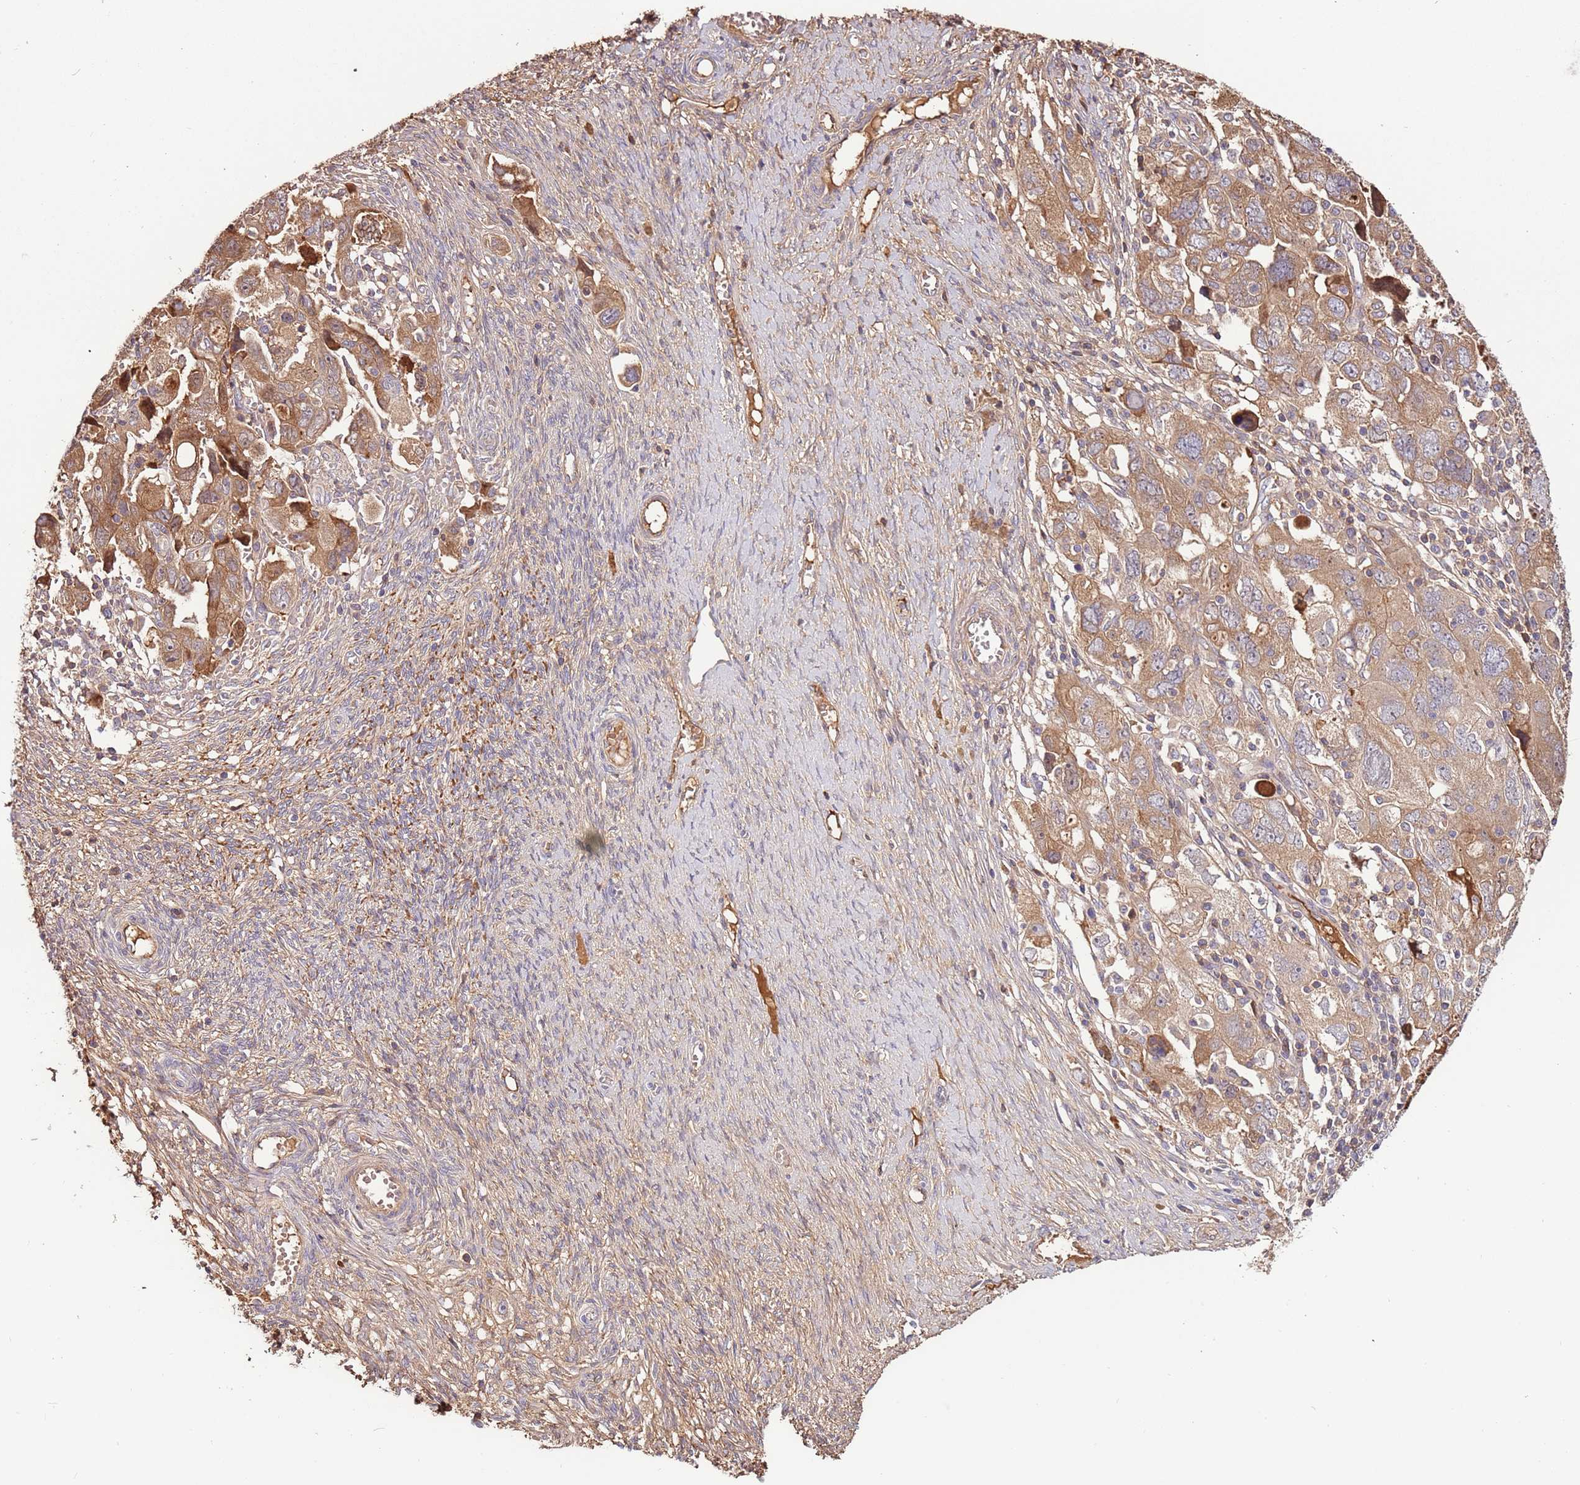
{"staining": {"intensity": "moderate", "quantity": ">75%", "location": "cytoplasmic/membranous"}, "tissue": "ovarian cancer", "cell_type": "Tumor cells", "image_type": "cancer", "snomed": [{"axis": "morphology", "description": "Carcinoma, NOS"}, {"axis": "morphology", "description": "Cystadenocarcinoma, serous, NOS"}, {"axis": "topography", "description": "Ovary"}], "caption": "Immunohistochemistry (IHC) photomicrograph of neoplastic tissue: ovarian cancer (carcinoma) stained using IHC shows medium levels of moderate protein expression localized specifically in the cytoplasmic/membranous of tumor cells, appearing as a cytoplasmic/membranous brown color.", "gene": "DENR", "patient": {"sex": "female", "age": 69}}